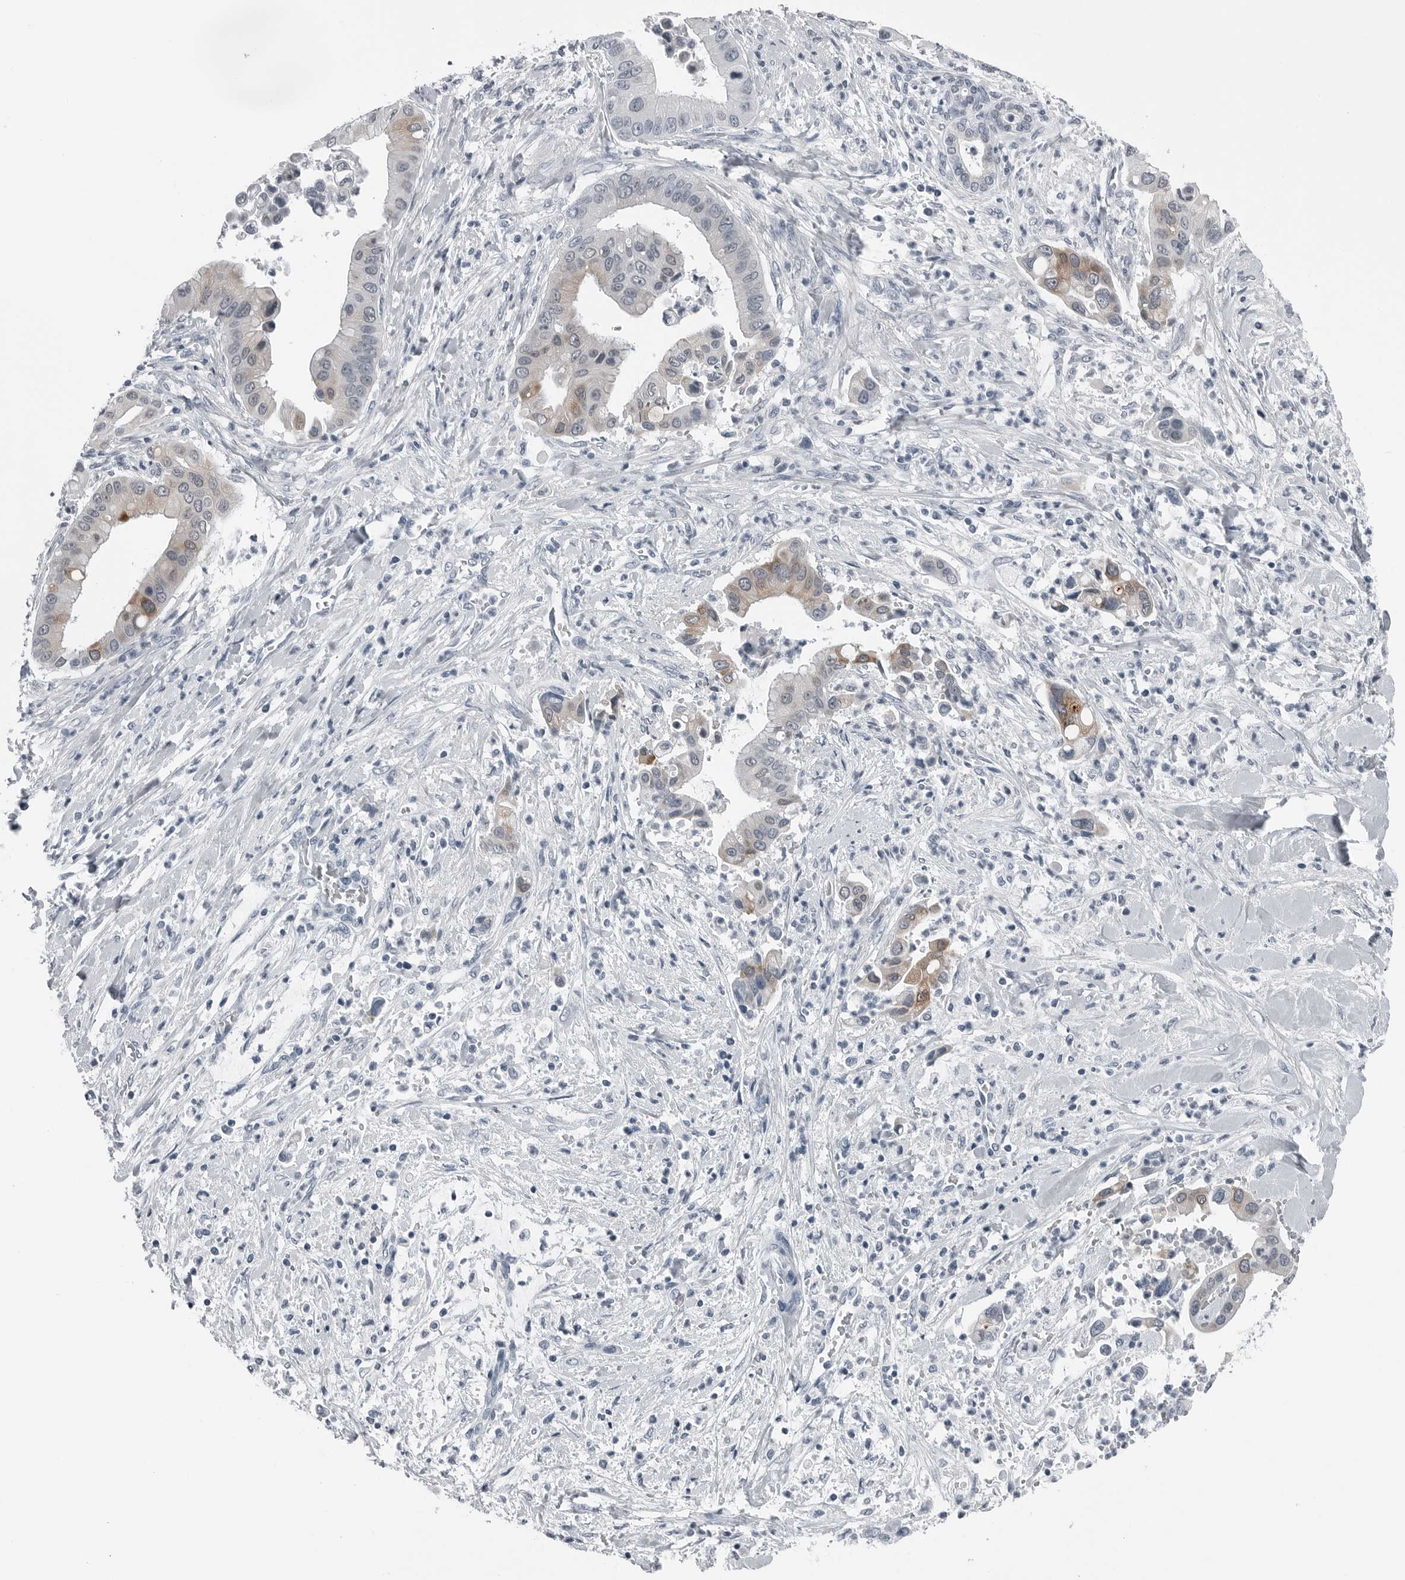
{"staining": {"intensity": "moderate", "quantity": "<25%", "location": "cytoplasmic/membranous"}, "tissue": "liver cancer", "cell_type": "Tumor cells", "image_type": "cancer", "snomed": [{"axis": "morphology", "description": "Cholangiocarcinoma"}, {"axis": "topography", "description": "Liver"}], "caption": "A high-resolution photomicrograph shows IHC staining of liver cancer (cholangiocarcinoma), which displays moderate cytoplasmic/membranous expression in about <25% of tumor cells. The protein of interest is shown in brown color, while the nuclei are stained blue.", "gene": "SPINK1", "patient": {"sex": "female", "age": 54}}